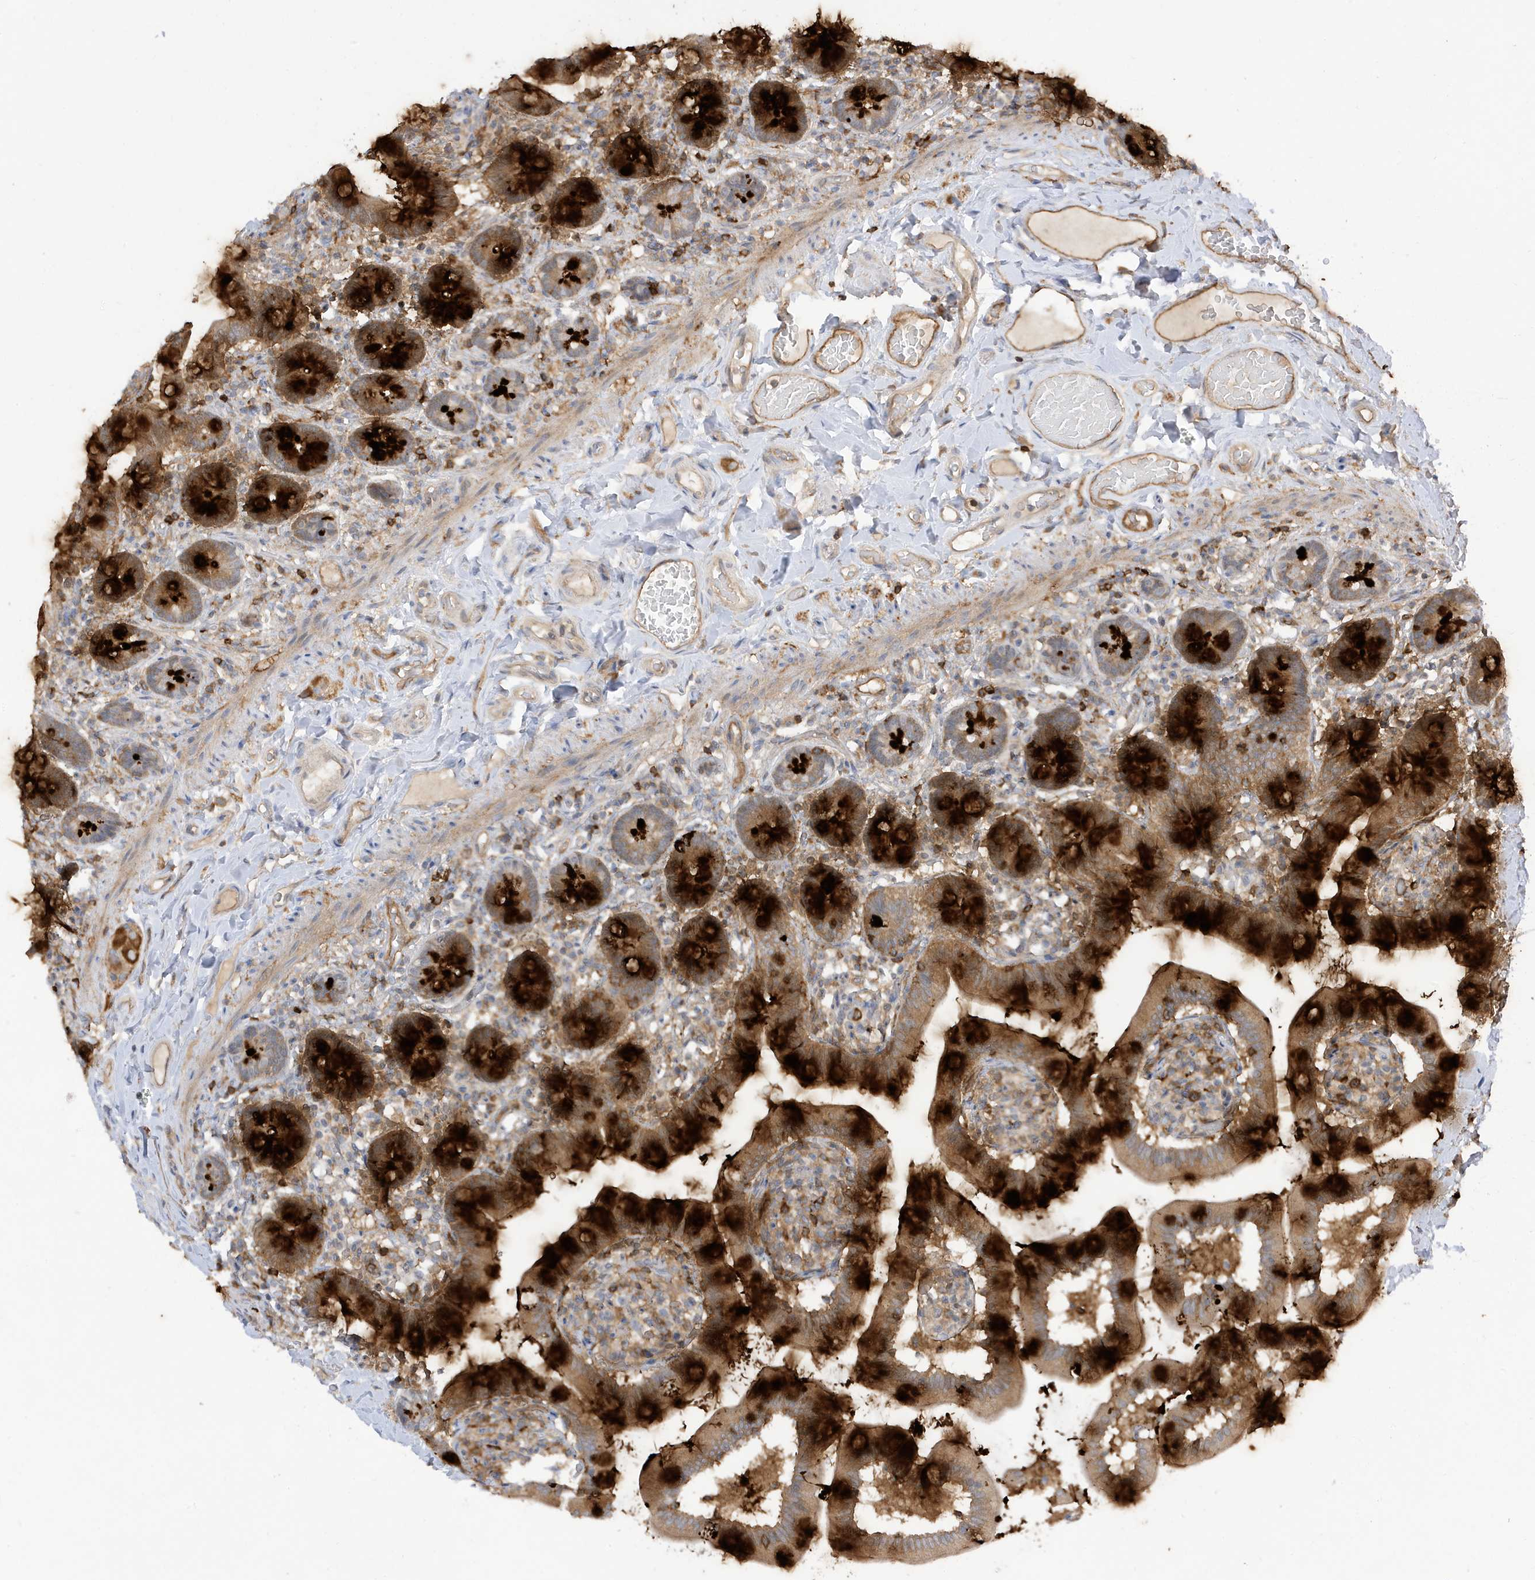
{"staining": {"intensity": "strong", "quantity": "25%-75%", "location": "cytoplasmic/membranous"}, "tissue": "small intestine", "cell_type": "Glandular cells", "image_type": "normal", "snomed": [{"axis": "morphology", "description": "Normal tissue, NOS"}, {"axis": "topography", "description": "Small intestine"}], "caption": "Brown immunohistochemical staining in normal human small intestine reveals strong cytoplasmic/membranous staining in approximately 25%-75% of glandular cells. (Stains: DAB (3,3'-diaminobenzidine) in brown, nuclei in blue, Microscopy: brightfield microscopy at high magnification).", "gene": "PHACTR2", "patient": {"sex": "female", "age": 64}}